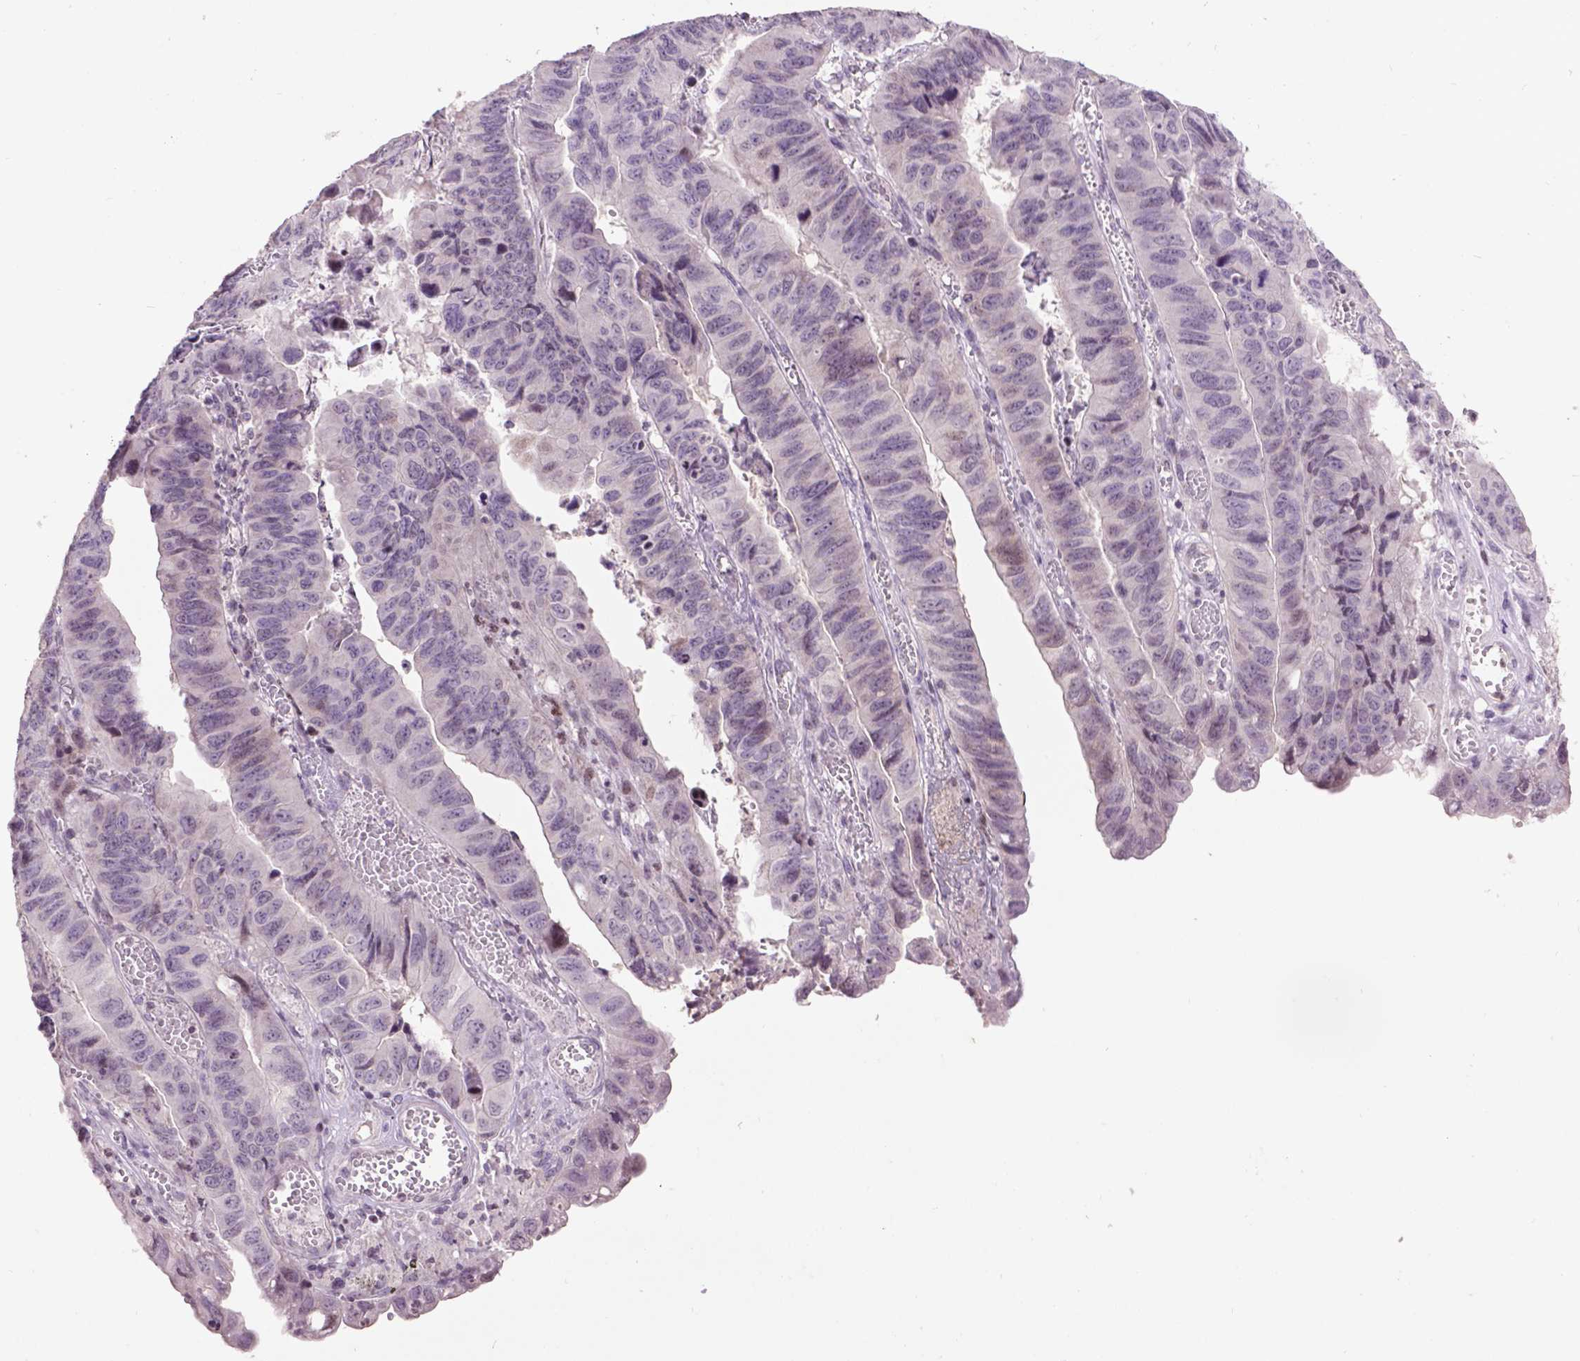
{"staining": {"intensity": "negative", "quantity": "none", "location": "none"}, "tissue": "stomach cancer", "cell_type": "Tumor cells", "image_type": "cancer", "snomed": [{"axis": "morphology", "description": "Adenocarcinoma, NOS"}, {"axis": "topography", "description": "Stomach, lower"}], "caption": "Micrograph shows no significant protein staining in tumor cells of stomach adenocarcinoma.", "gene": "TH", "patient": {"sex": "male", "age": 77}}